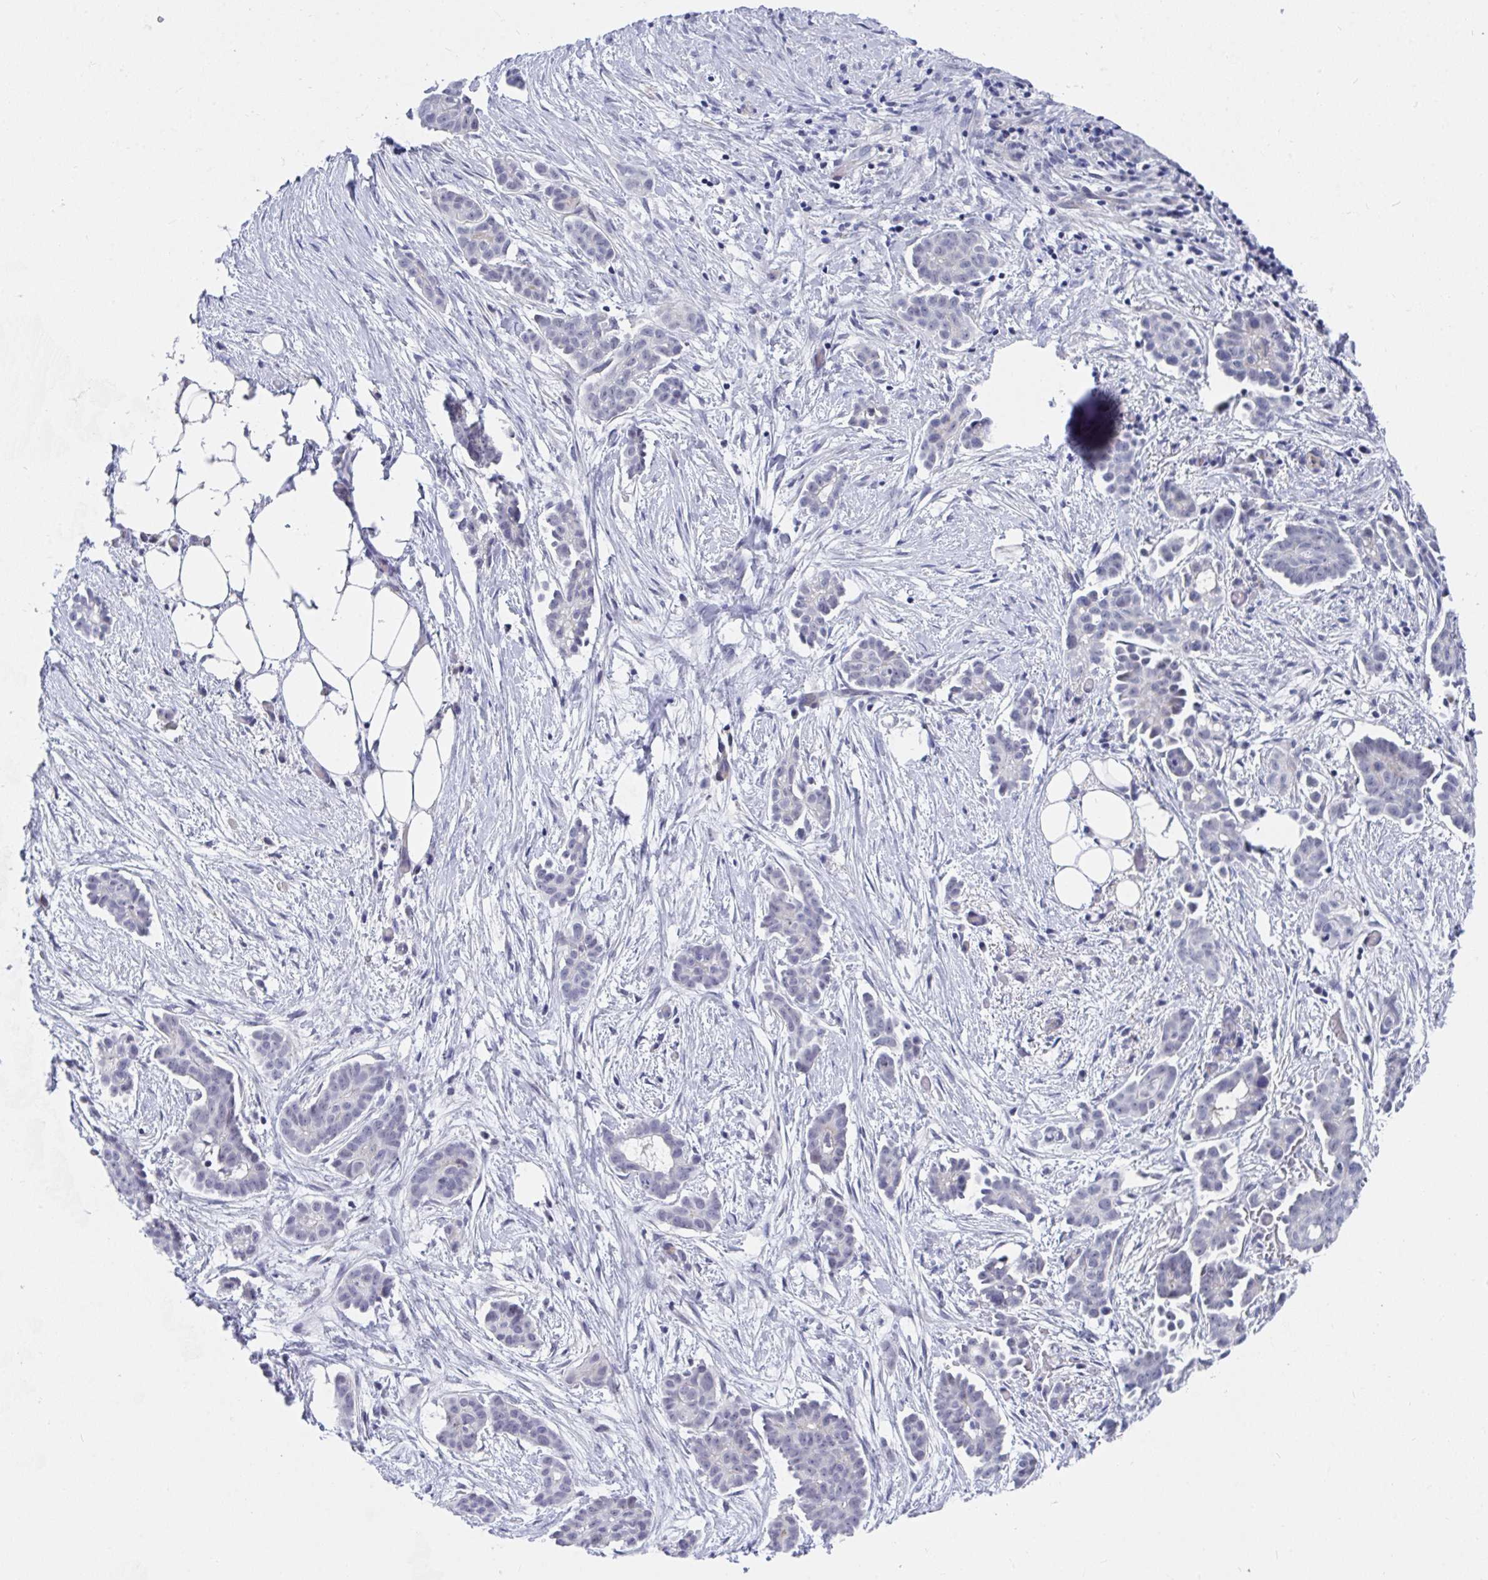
{"staining": {"intensity": "negative", "quantity": "none", "location": "none"}, "tissue": "ovarian cancer", "cell_type": "Tumor cells", "image_type": "cancer", "snomed": [{"axis": "morphology", "description": "Cystadenocarcinoma, serous, NOS"}, {"axis": "topography", "description": "Ovary"}], "caption": "High magnification brightfield microscopy of ovarian cancer stained with DAB (3,3'-diaminobenzidine) (brown) and counterstained with hematoxylin (blue): tumor cells show no significant staining.", "gene": "DAOA", "patient": {"sex": "female", "age": 50}}